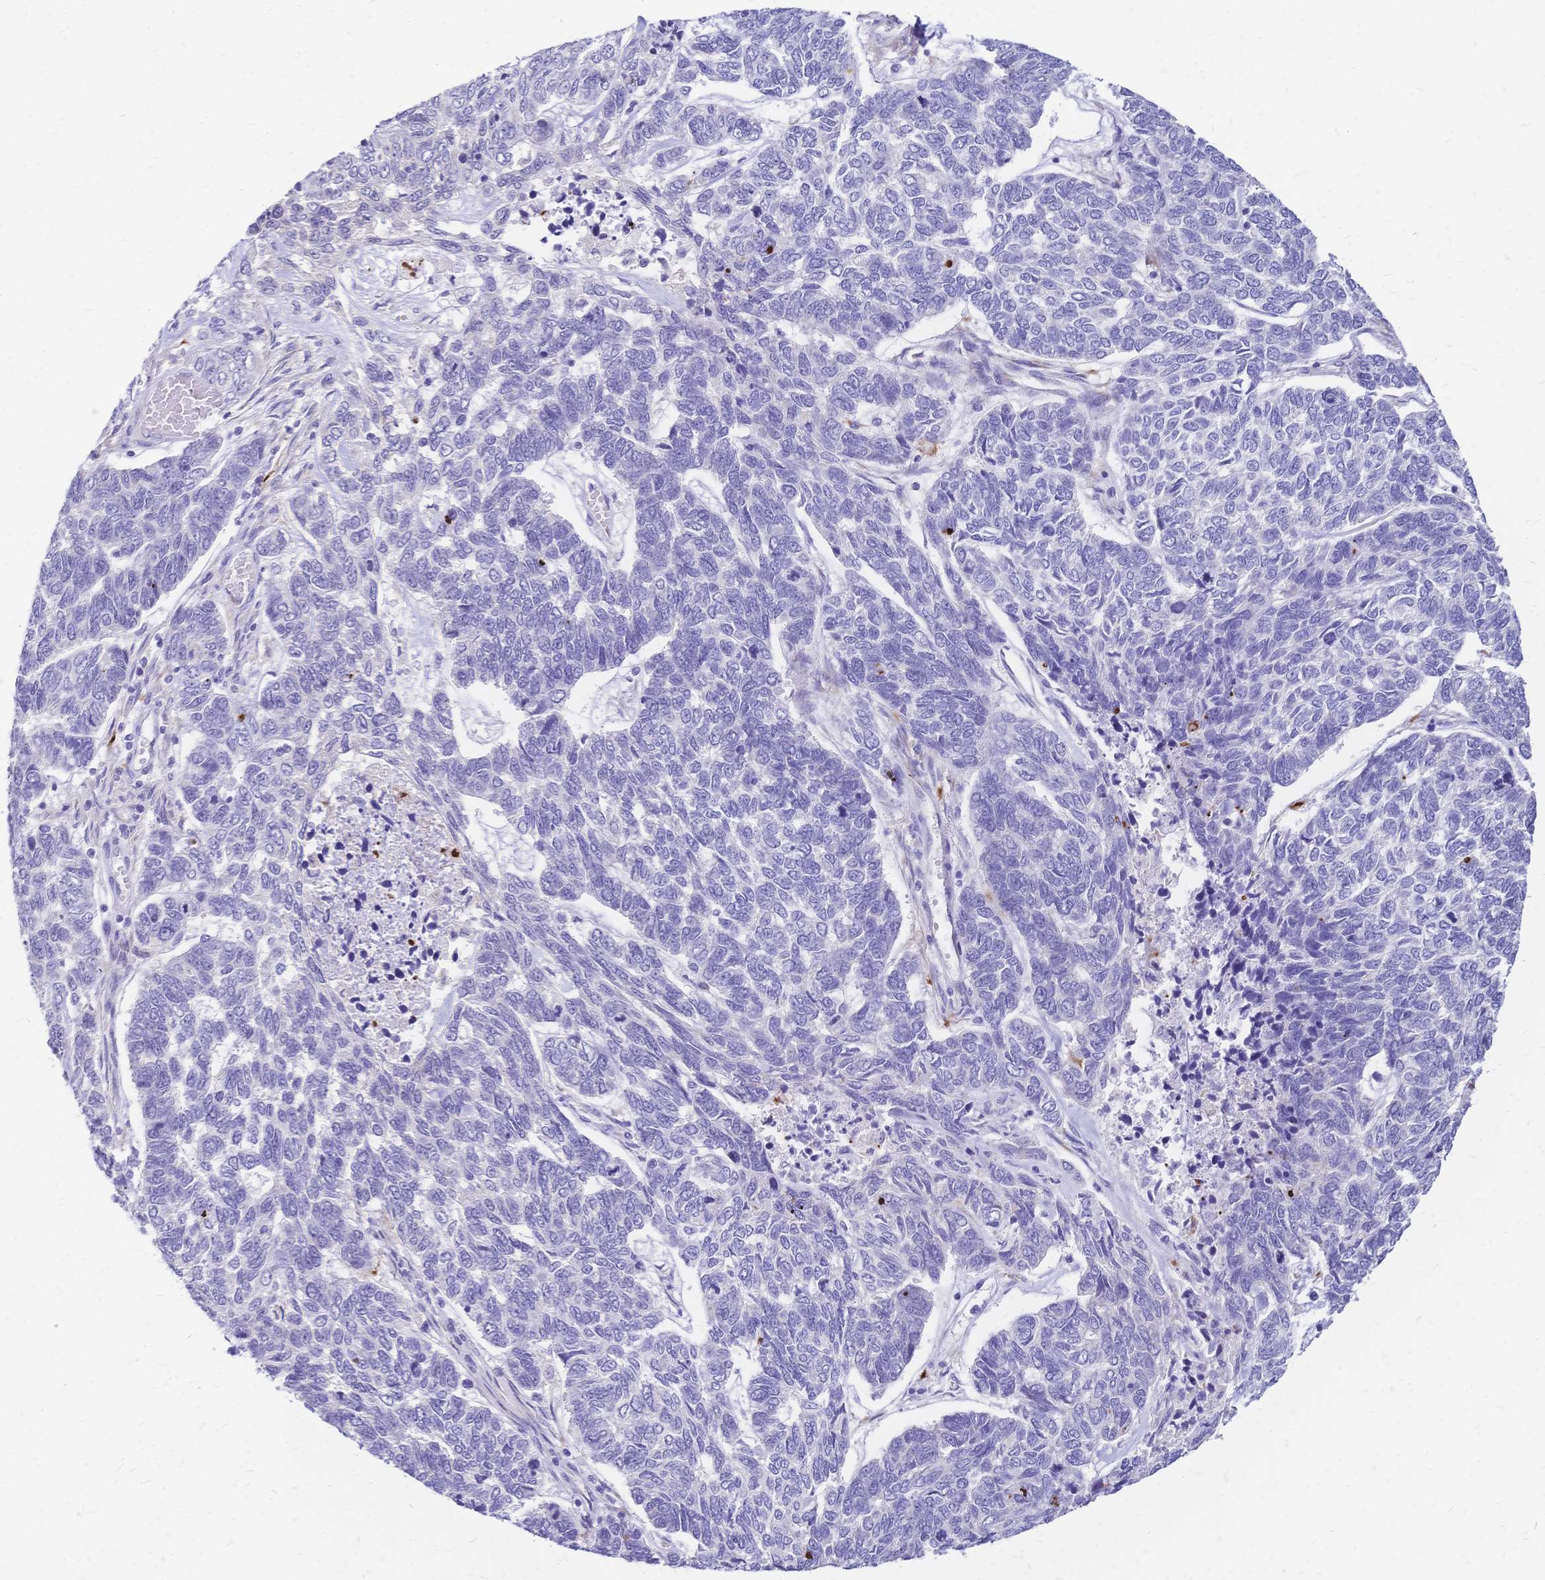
{"staining": {"intensity": "negative", "quantity": "none", "location": "none"}, "tissue": "skin cancer", "cell_type": "Tumor cells", "image_type": "cancer", "snomed": [{"axis": "morphology", "description": "Basal cell carcinoma"}, {"axis": "topography", "description": "Skin"}], "caption": "IHC of human skin cancer (basal cell carcinoma) displays no positivity in tumor cells.", "gene": "GRB7", "patient": {"sex": "female", "age": 65}}